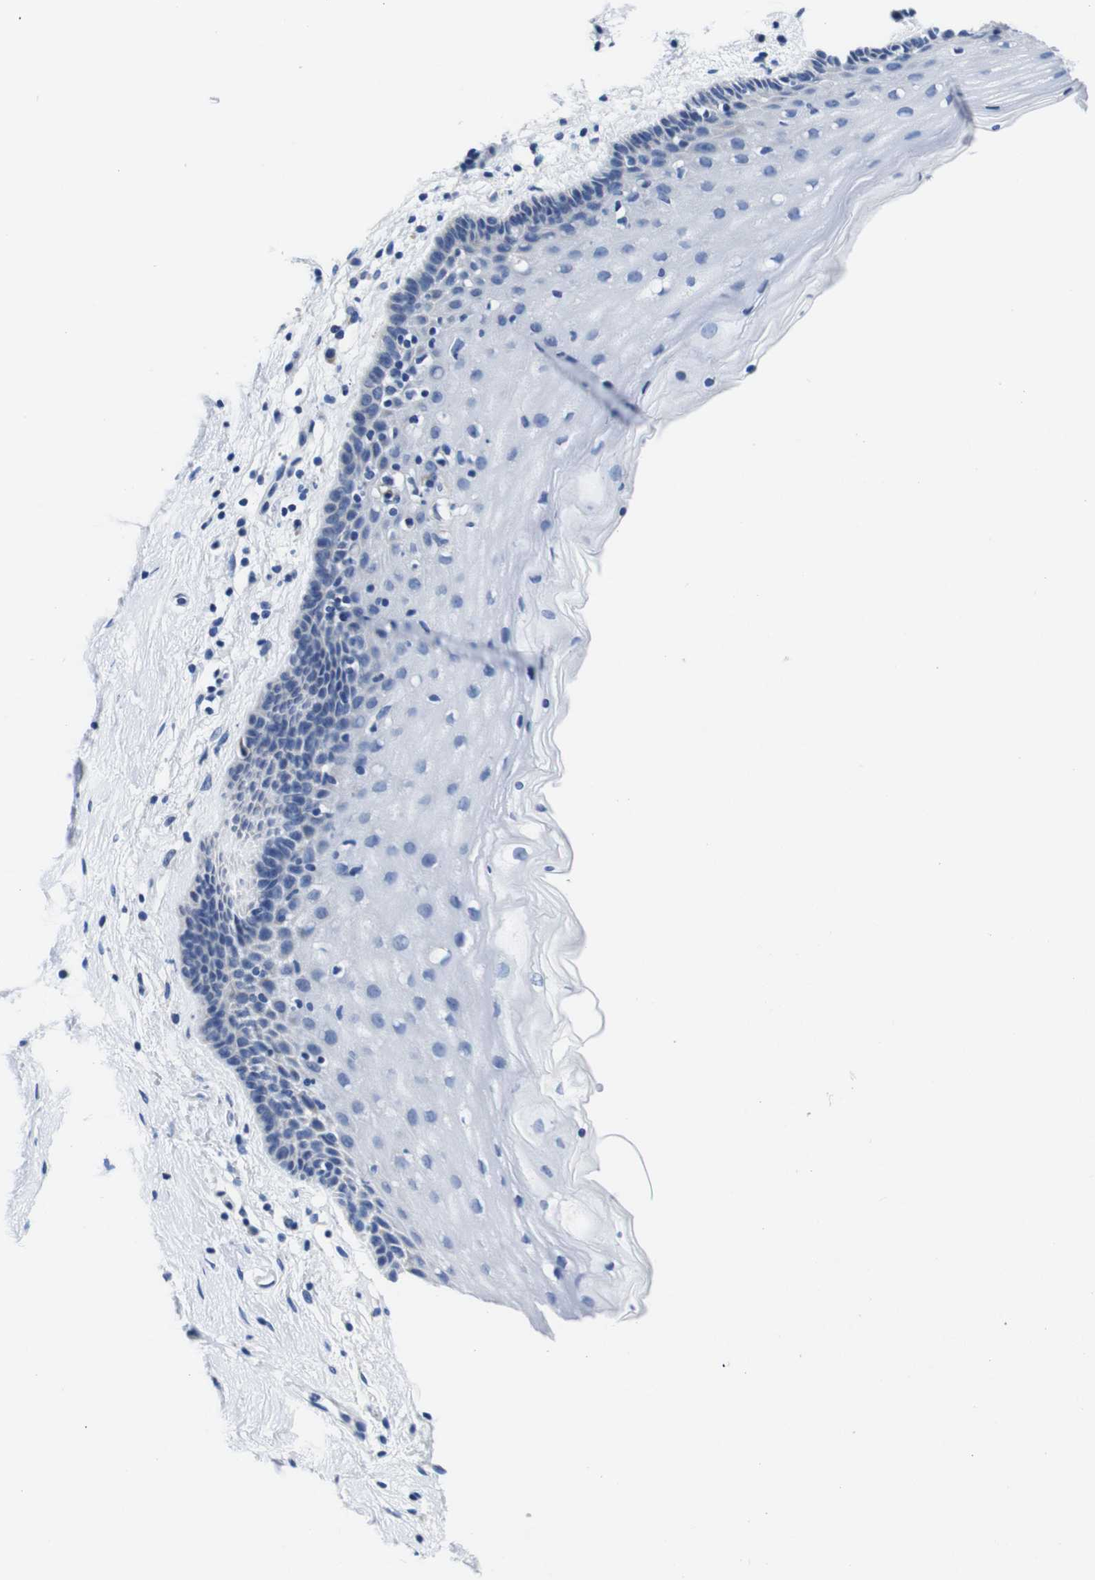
{"staining": {"intensity": "negative", "quantity": "none", "location": "none"}, "tissue": "vagina", "cell_type": "Squamous epithelial cells", "image_type": "normal", "snomed": [{"axis": "morphology", "description": "Normal tissue, NOS"}, {"axis": "topography", "description": "Vagina"}], "caption": "This is a image of immunohistochemistry staining of normal vagina, which shows no expression in squamous epithelial cells. The staining was performed using DAB (3,3'-diaminobenzidine) to visualize the protein expression in brown, while the nuclei were stained in blue with hematoxylin (Magnification: 20x).", "gene": "SNX19", "patient": {"sex": "female", "age": 44}}